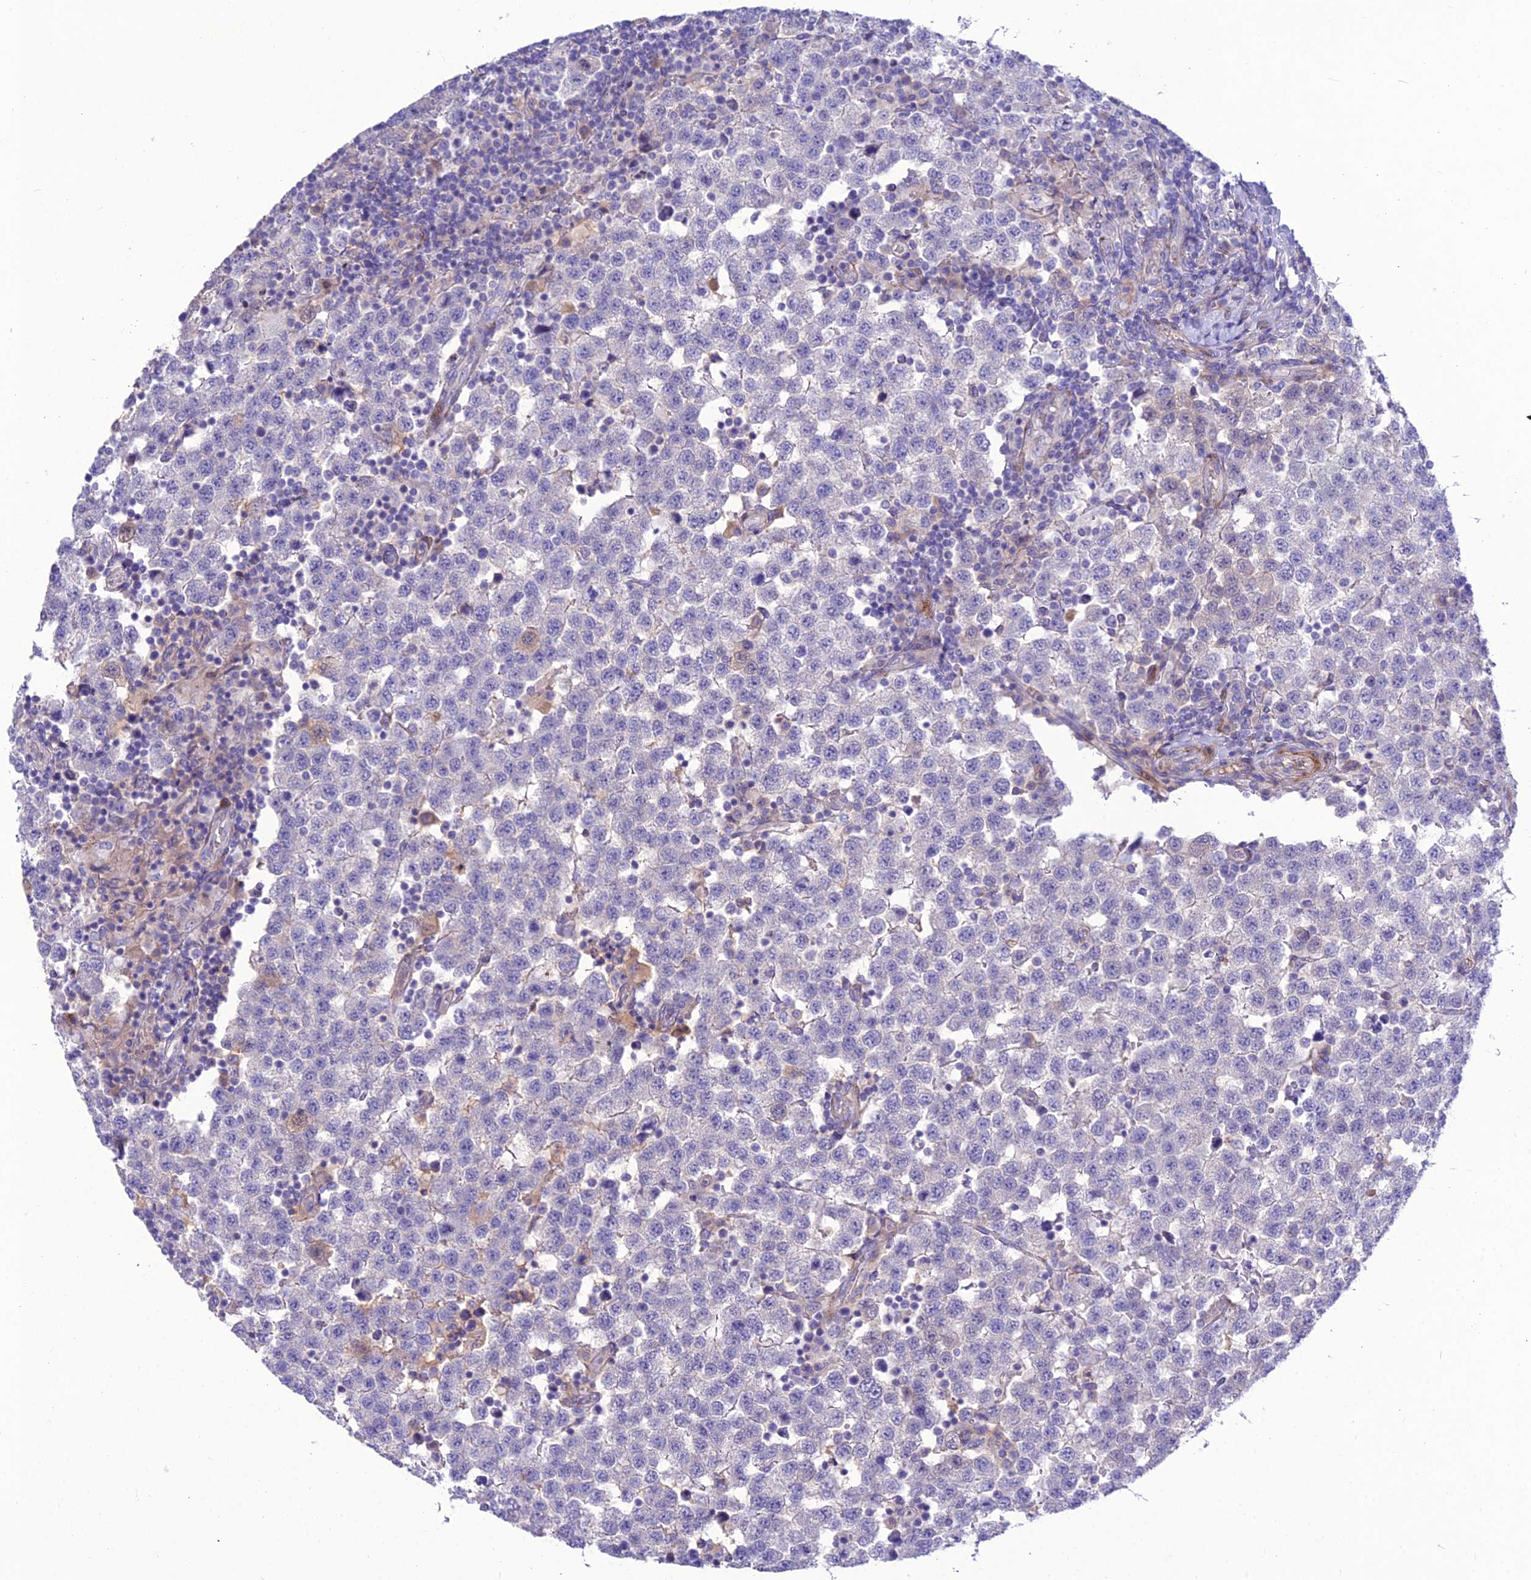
{"staining": {"intensity": "negative", "quantity": "none", "location": "none"}, "tissue": "testis cancer", "cell_type": "Tumor cells", "image_type": "cancer", "snomed": [{"axis": "morphology", "description": "Seminoma, NOS"}, {"axis": "topography", "description": "Testis"}], "caption": "Tumor cells are negative for brown protein staining in testis seminoma.", "gene": "TEKT3", "patient": {"sex": "male", "age": 34}}